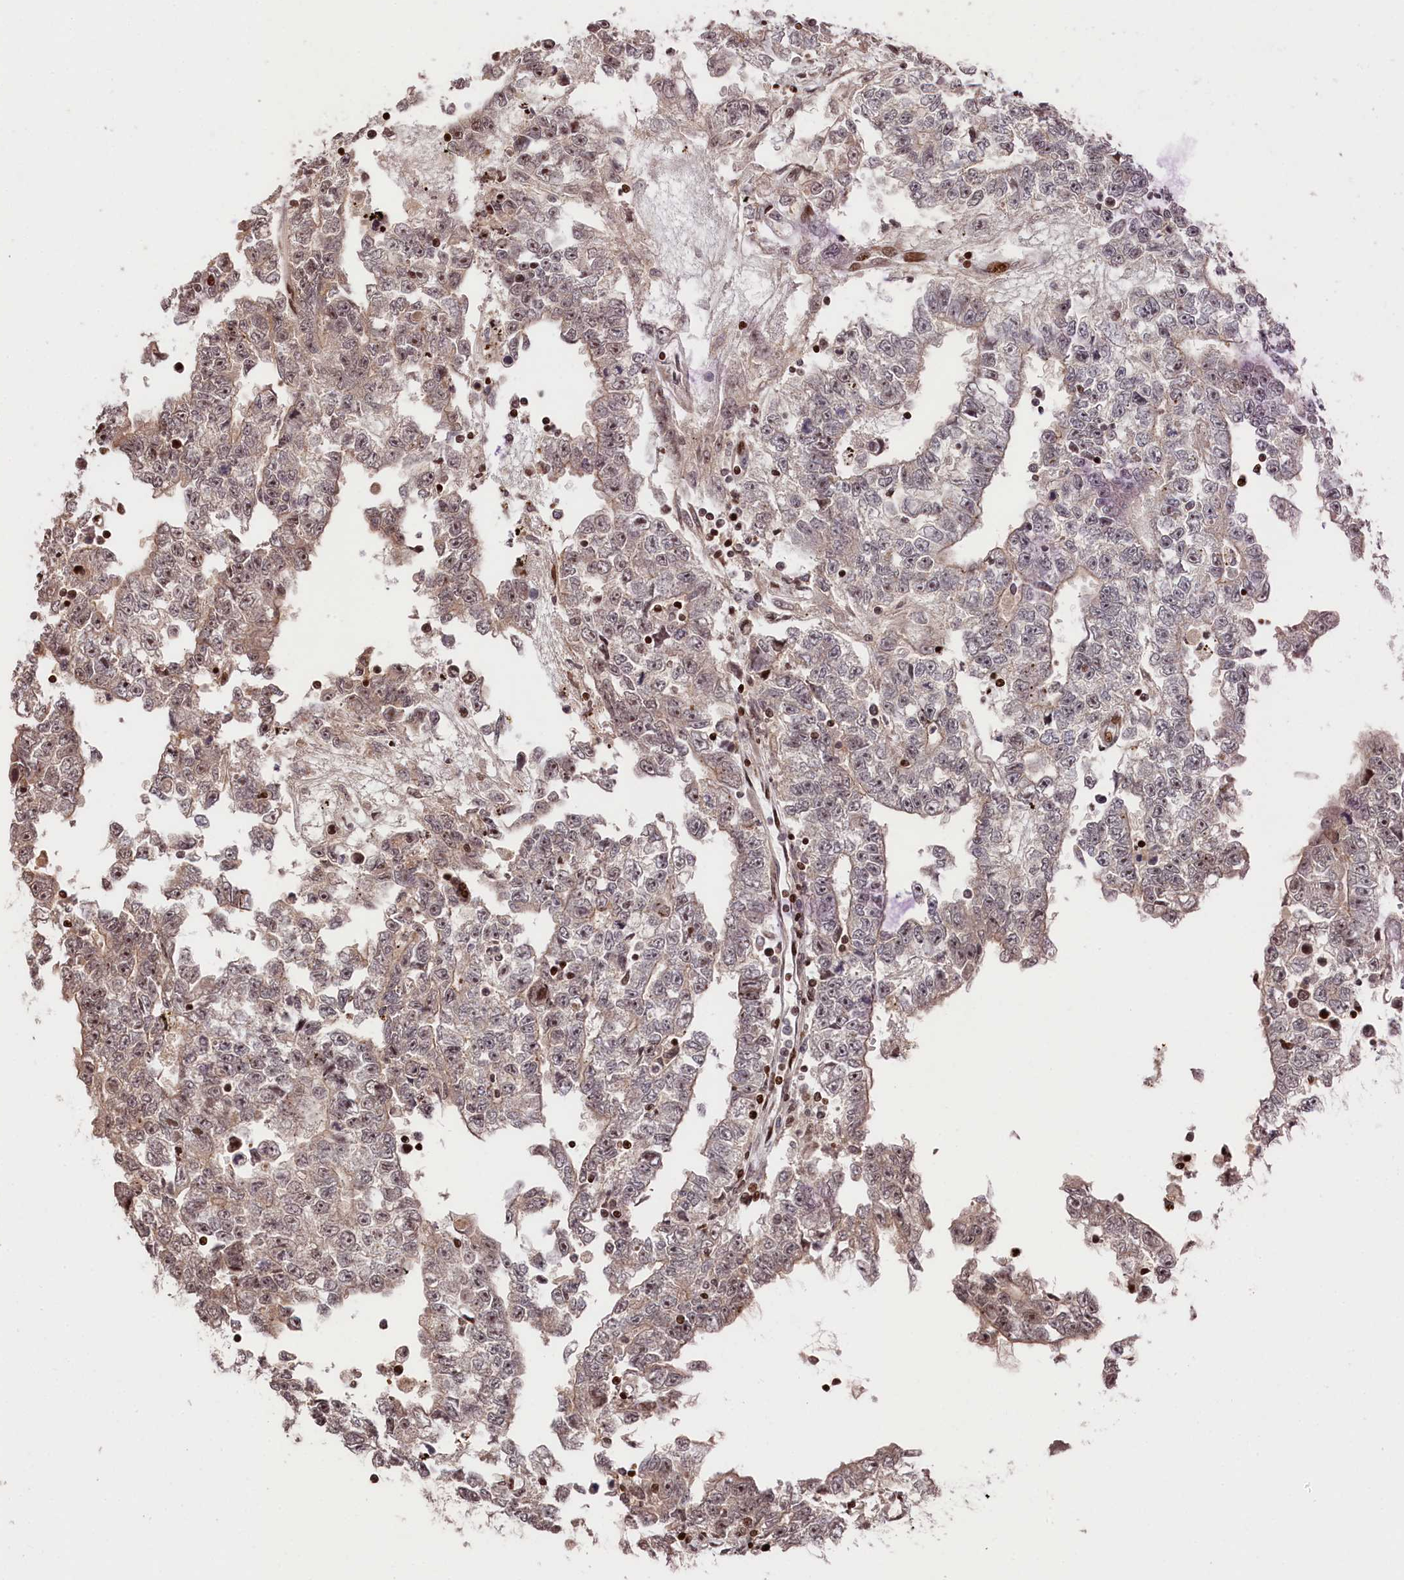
{"staining": {"intensity": "weak", "quantity": "25%-75%", "location": "cytoplasmic/membranous"}, "tissue": "testis cancer", "cell_type": "Tumor cells", "image_type": "cancer", "snomed": [{"axis": "morphology", "description": "Carcinoma, Embryonal, NOS"}, {"axis": "topography", "description": "Testis"}], "caption": "An IHC micrograph of neoplastic tissue is shown. Protein staining in brown highlights weak cytoplasmic/membranous positivity in testis cancer (embryonal carcinoma) within tumor cells. (DAB (3,3'-diaminobenzidine) IHC, brown staining for protein, blue staining for nuclei).", "gene": "MCF2L2", "patient": {"sex": "male", "age": 25}}